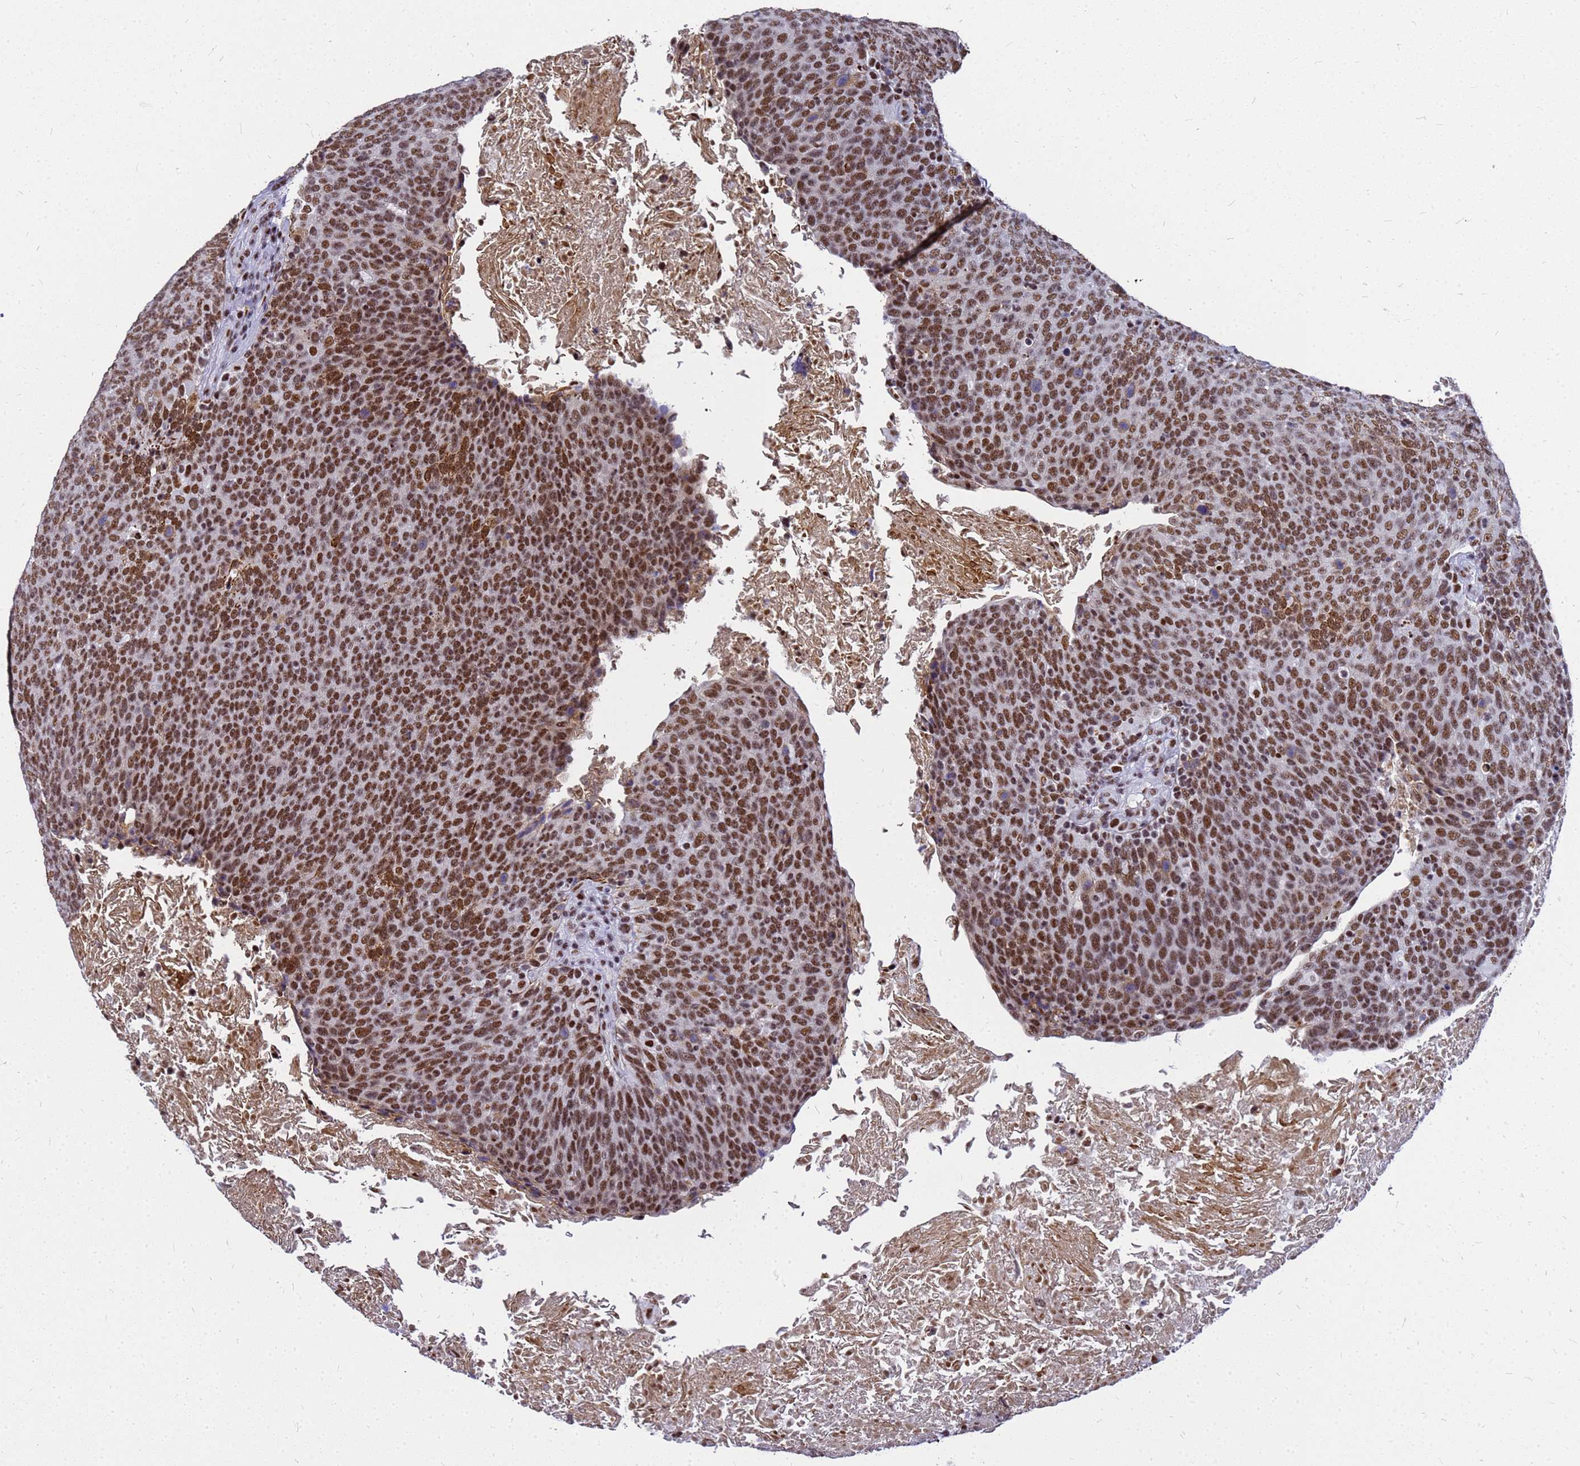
{"staining": {"intensity": "strong", "quantity": ">75%", "location": "nuclear"}, "tissue": "head and neck cancer", "cell_type": "Tumor cells", "image_type": "cancer", "snomed": [{"axis": "morphology", "description": "Squamous cell carcinoma, NOS"}, {"axis": "morphology", "description": "Squamous cell carcinoma, metastatic, NOS"}, {"axis": "topography", "description": "Lymph node"}, {"axis": "topography", "description": "Head-Neck"}], "caption": "A brown stain labels strong nuclear expression of a protein in head and neck squamous cell carcinoma tumor cells.", "gene": "SART3", "patient": {"sex": "male", "age": 62}}